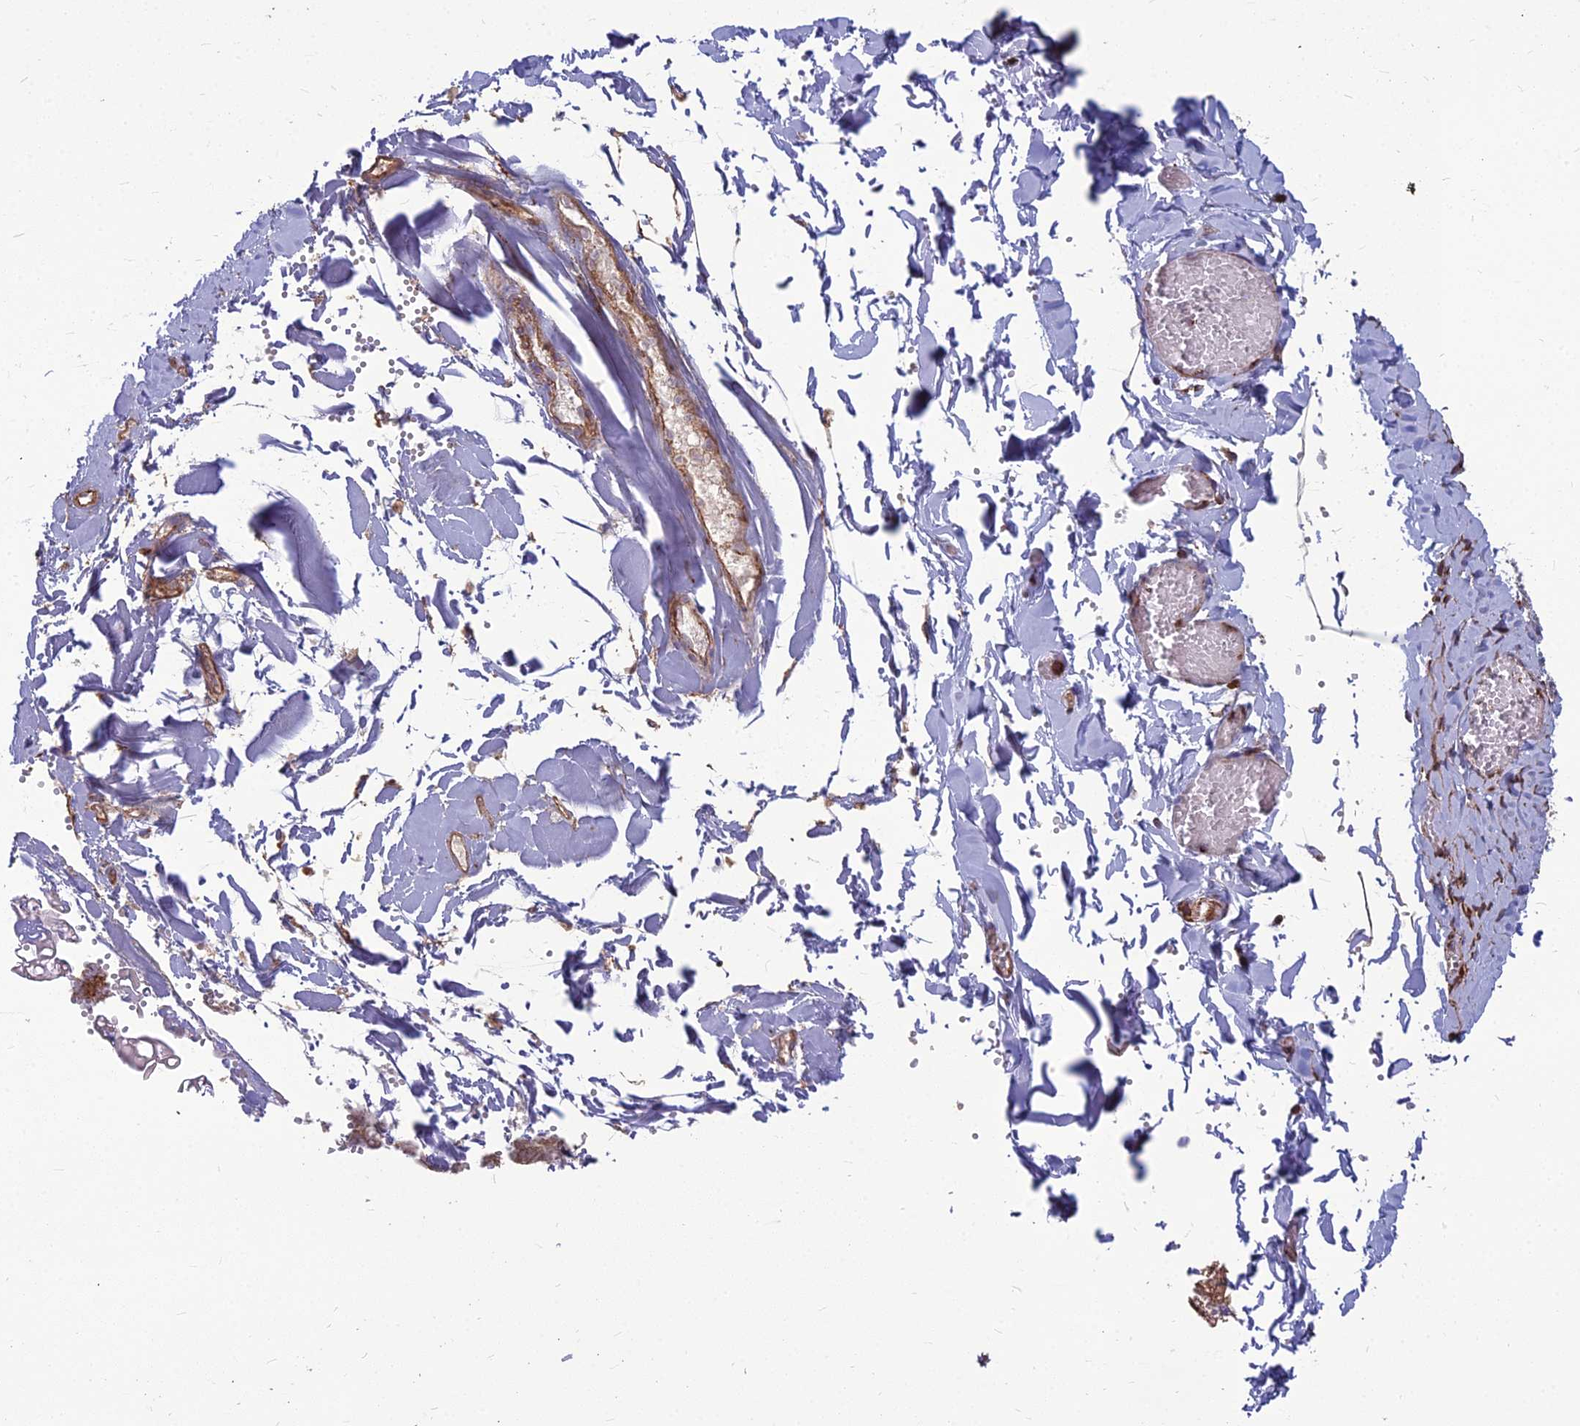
{"staining": {"intensity": "negative", "quantity": "none", "location": "none"}, "tissue": "adipose tissue", "cell_type": "Adipocytes", "image_type": "normal", "snomed": [{"axis": "morphology", "description": "Normal tissue, NOS"}, {"axis": "topography", "description": "Gallbladder"}, {"axis": "topography", "description": "Peripheral nerve tissue"}], "caption": "This image is of normal adipose tissue stained with immunohistochemistry to label a protein in brown with the nuclei are counter-stained blue. There is no positivity in adipocytes. (DAB (3,3'-diaminobenzidine) IHC, high magnification).", "gene": "LSM6", "patient": {"sex": "male", "age": 38}}